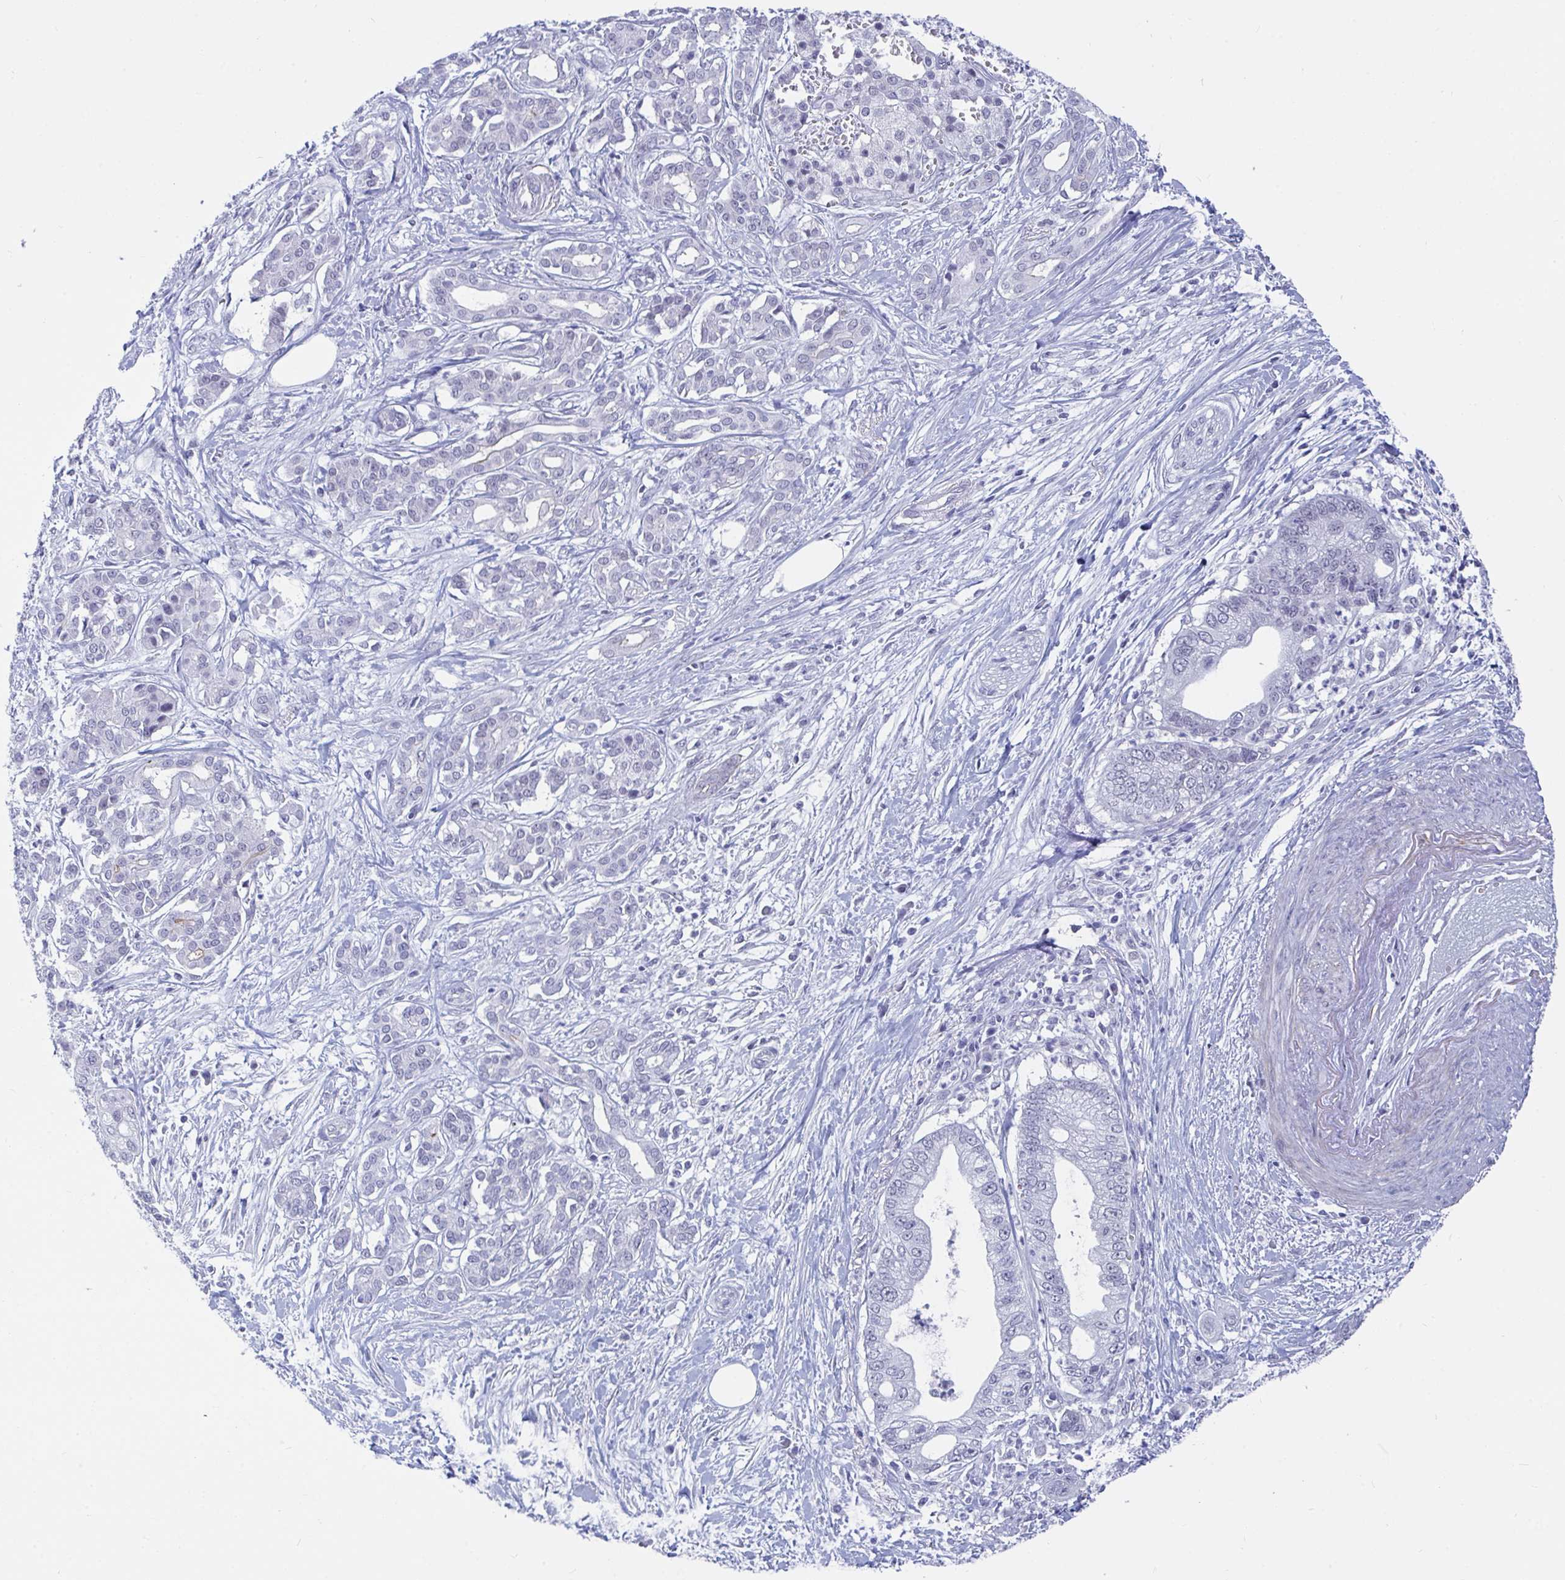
{"staining": {"intensity": "negative", "quantity": "none", "location": "none"}, "tissue": "pancreatic cancer", "cell_type": "Tumor cells", "image_type": "cancer", "snomed": [{"axis": "morphology", "description": "Adenocarcinoma, NOS"}, {"axis": "topography", "description": "Pancreas"}], "caption": "Tumor cells show no significant staining in pancreatic cancer. (DAB (3,3'-diaminobenzidine) immunohistochemistry (IHC) visualized using brightfield microscopy, high magnification).", "gene": "DAOA", "patient": {"sex": "male", "age": 69}}